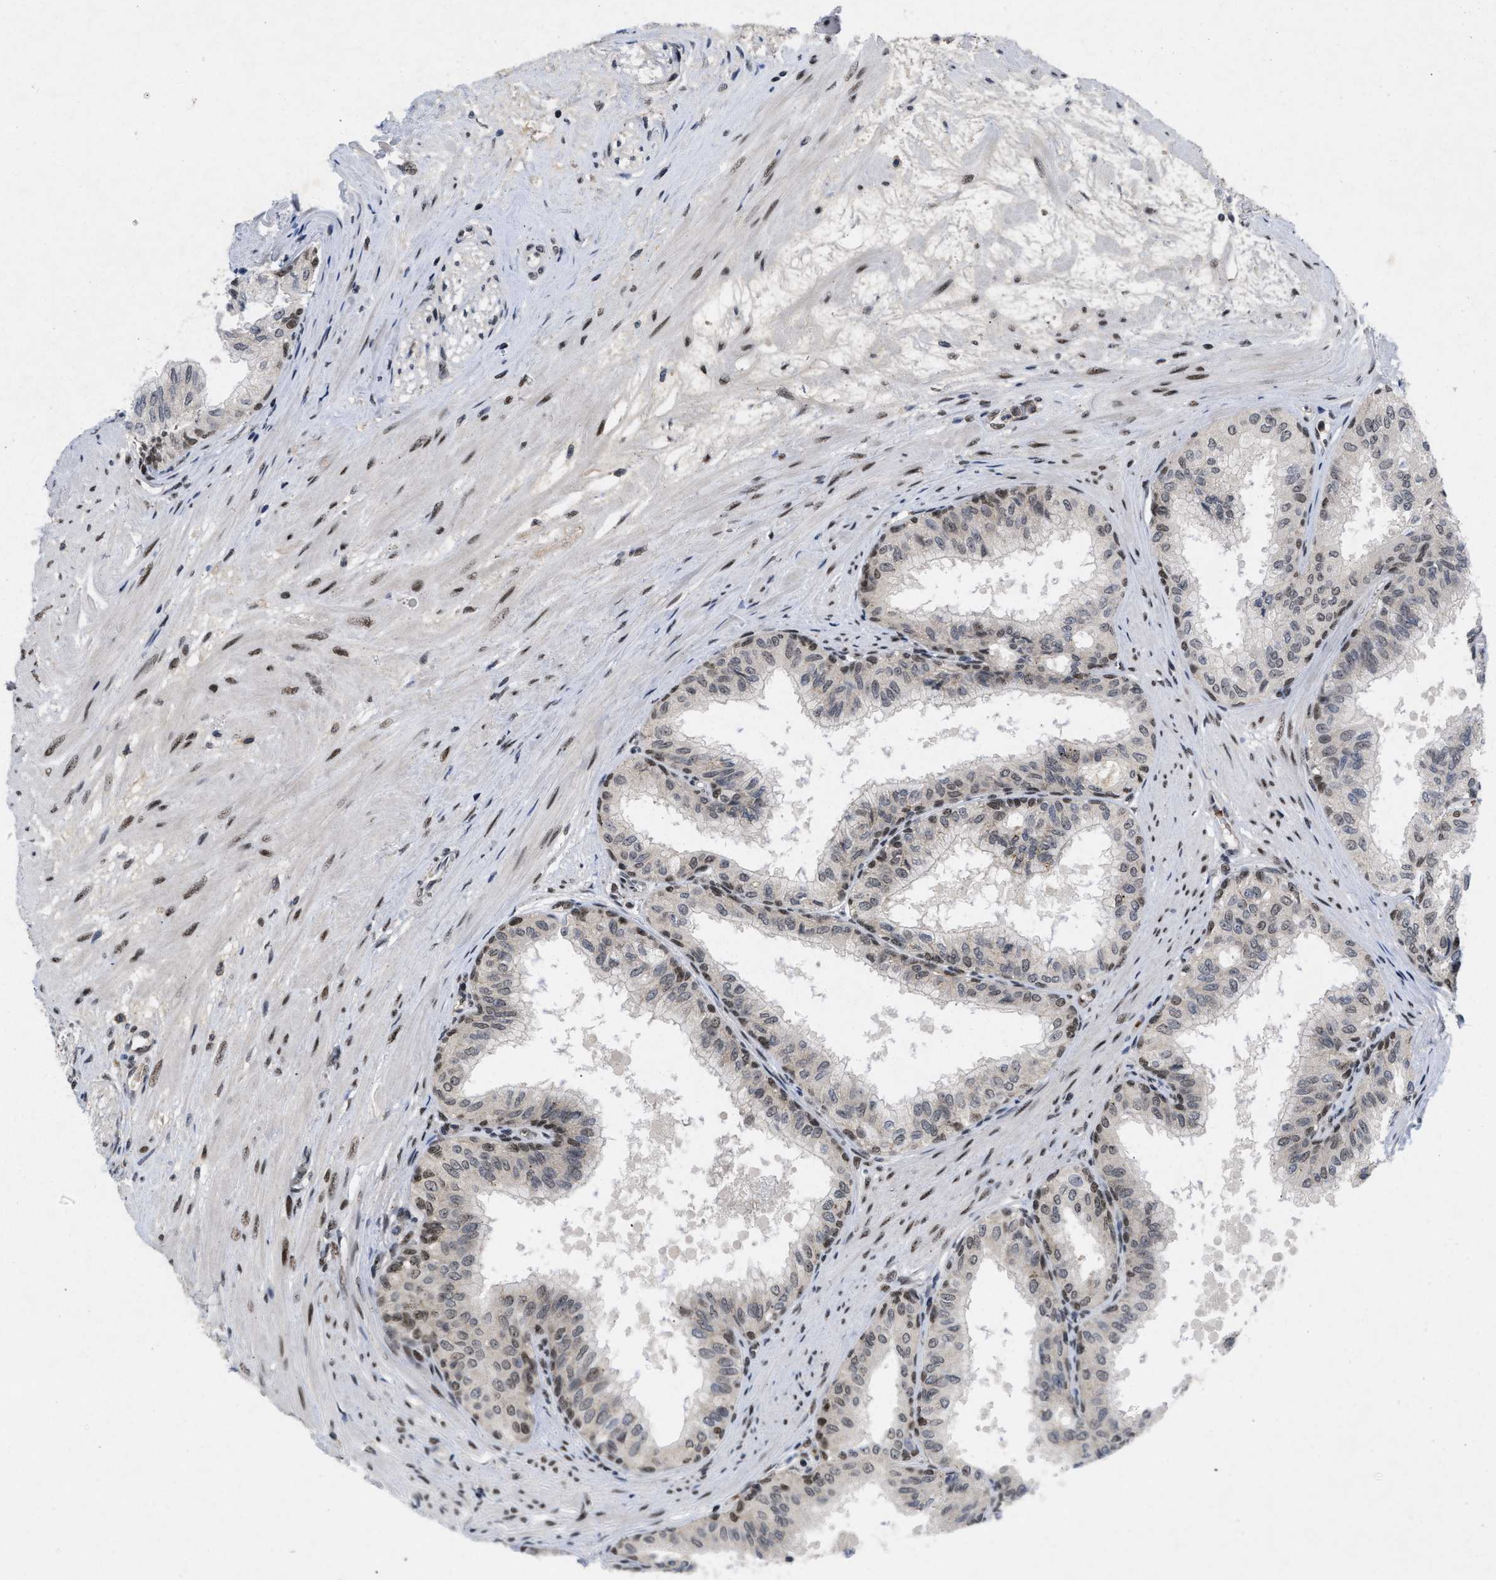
{"staining": {"intensity": "moderate", "quantity": "25%-75%", "location": "nuclear"}, "tissue": "seminal vesicle", "cell_type": "Glandular cells", "image_type": "normal", "snomed": [{"axis": "morphology", "description": "Normal tissue, NOS"}, {"axis": "topography", "description": "Prostate"}, {"axis": "topography", "description": "Seminal veicle"}], "caption": "Immunohistochemistry photomicrograph of benign seminal vesicle stained for a protein (brown), which demonstrates medium levels of moderate nuclear expression in about 25%-75% of glandular cells.", "gene": "ZNF346", "patient": {"sex": "male", "age": 60}}